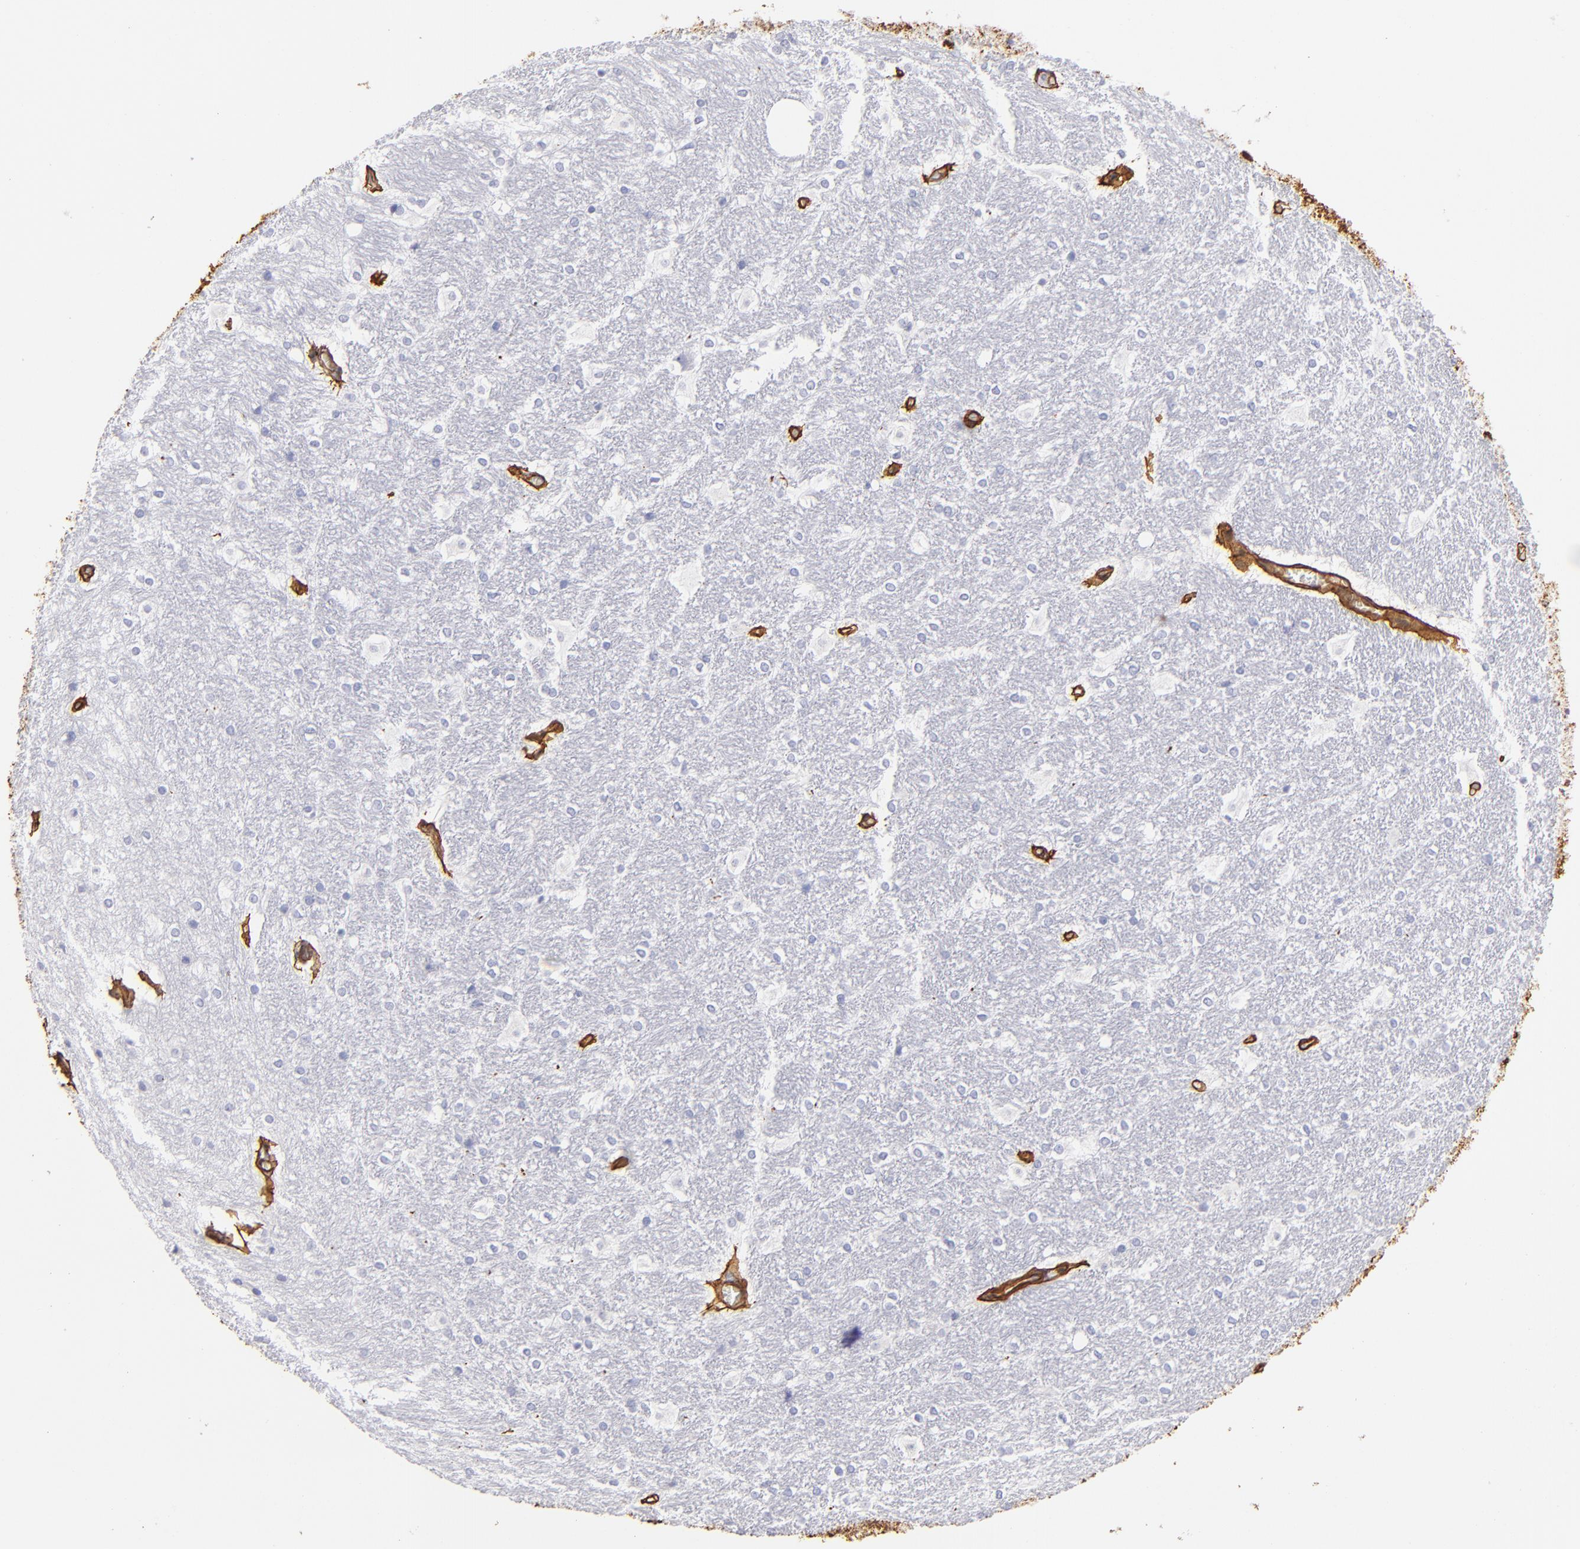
{"staining": {"intensity": "negative", "quantity": "none", "location": "none"}, "tissue": "hippocampus", "cell_type": "Glial cells", "image_type": "normal", "snomed": [{"axis": "morphology", "description": "Normal tissue, NOS"}, {"axis": "topography", "description": "Hippocampus"}], "caption": "Immunohistochemistry (IHC) of normal hippocampus shows no positivity in glial cells.", "gene": "LAMC1", "patient": {"sex": "female", "age": 19}}